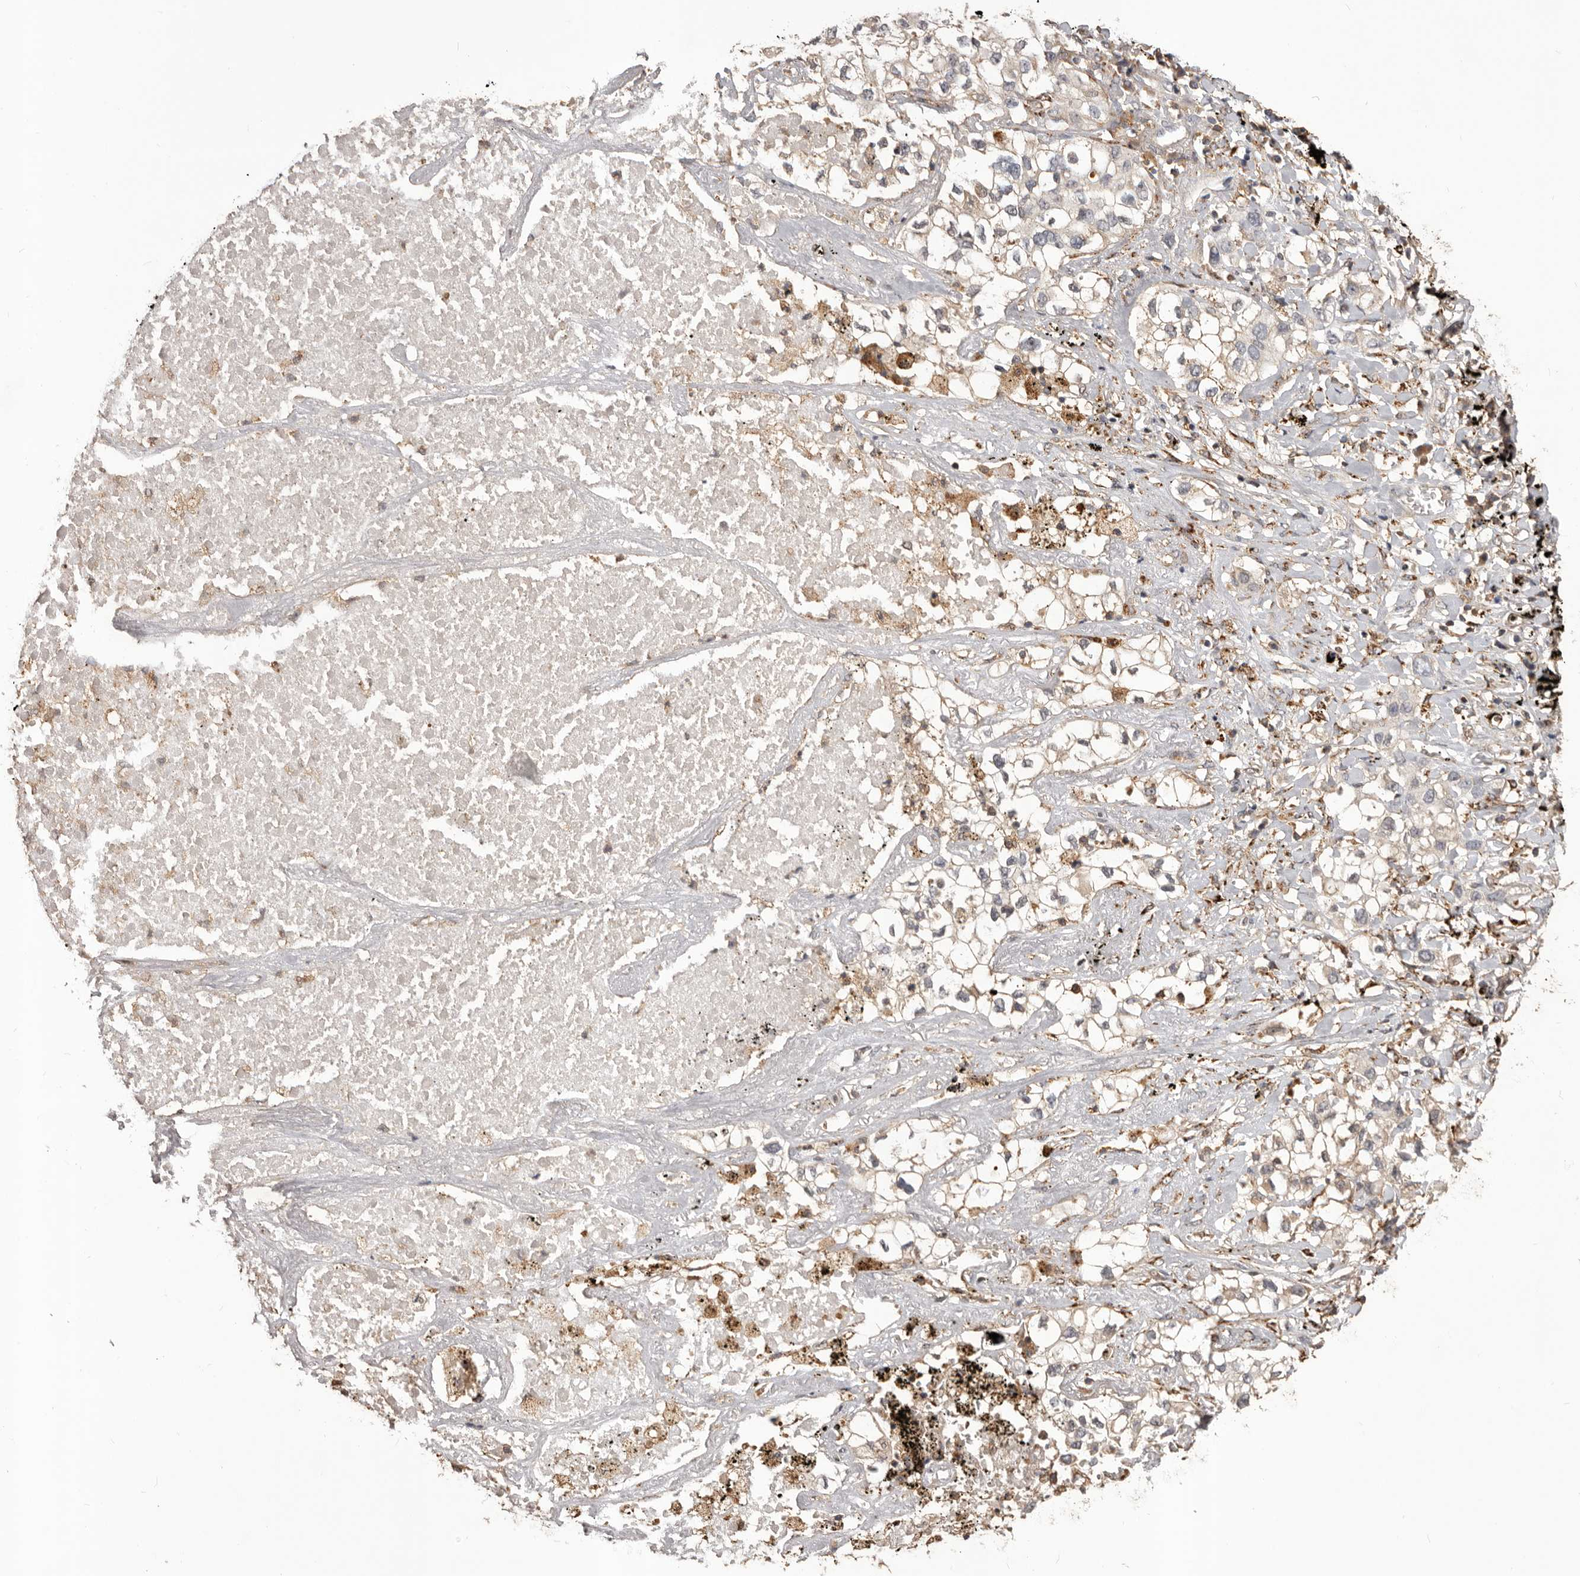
{"staining": {"intensity": "weak", "quantity": "<25%", "location": "cytoplasmic/membranous"}, "tissue": "lung cancer", "cell_type": "Tumor cells", "image_type": "cancer", "snomed": [{"axis": "morphology", "description": "Adenocarcinoma, NOS"}, {"axis": "topography", "description": "Lung"}], "caption": "Protein analysis of lung cancer shows no significant expression in tumor cells. (Brightfield microscopy of DAB immunohistochemistry at high magnification).", "gene": "GLIPR2", "patient": {"sex": "male", "age": 63}}